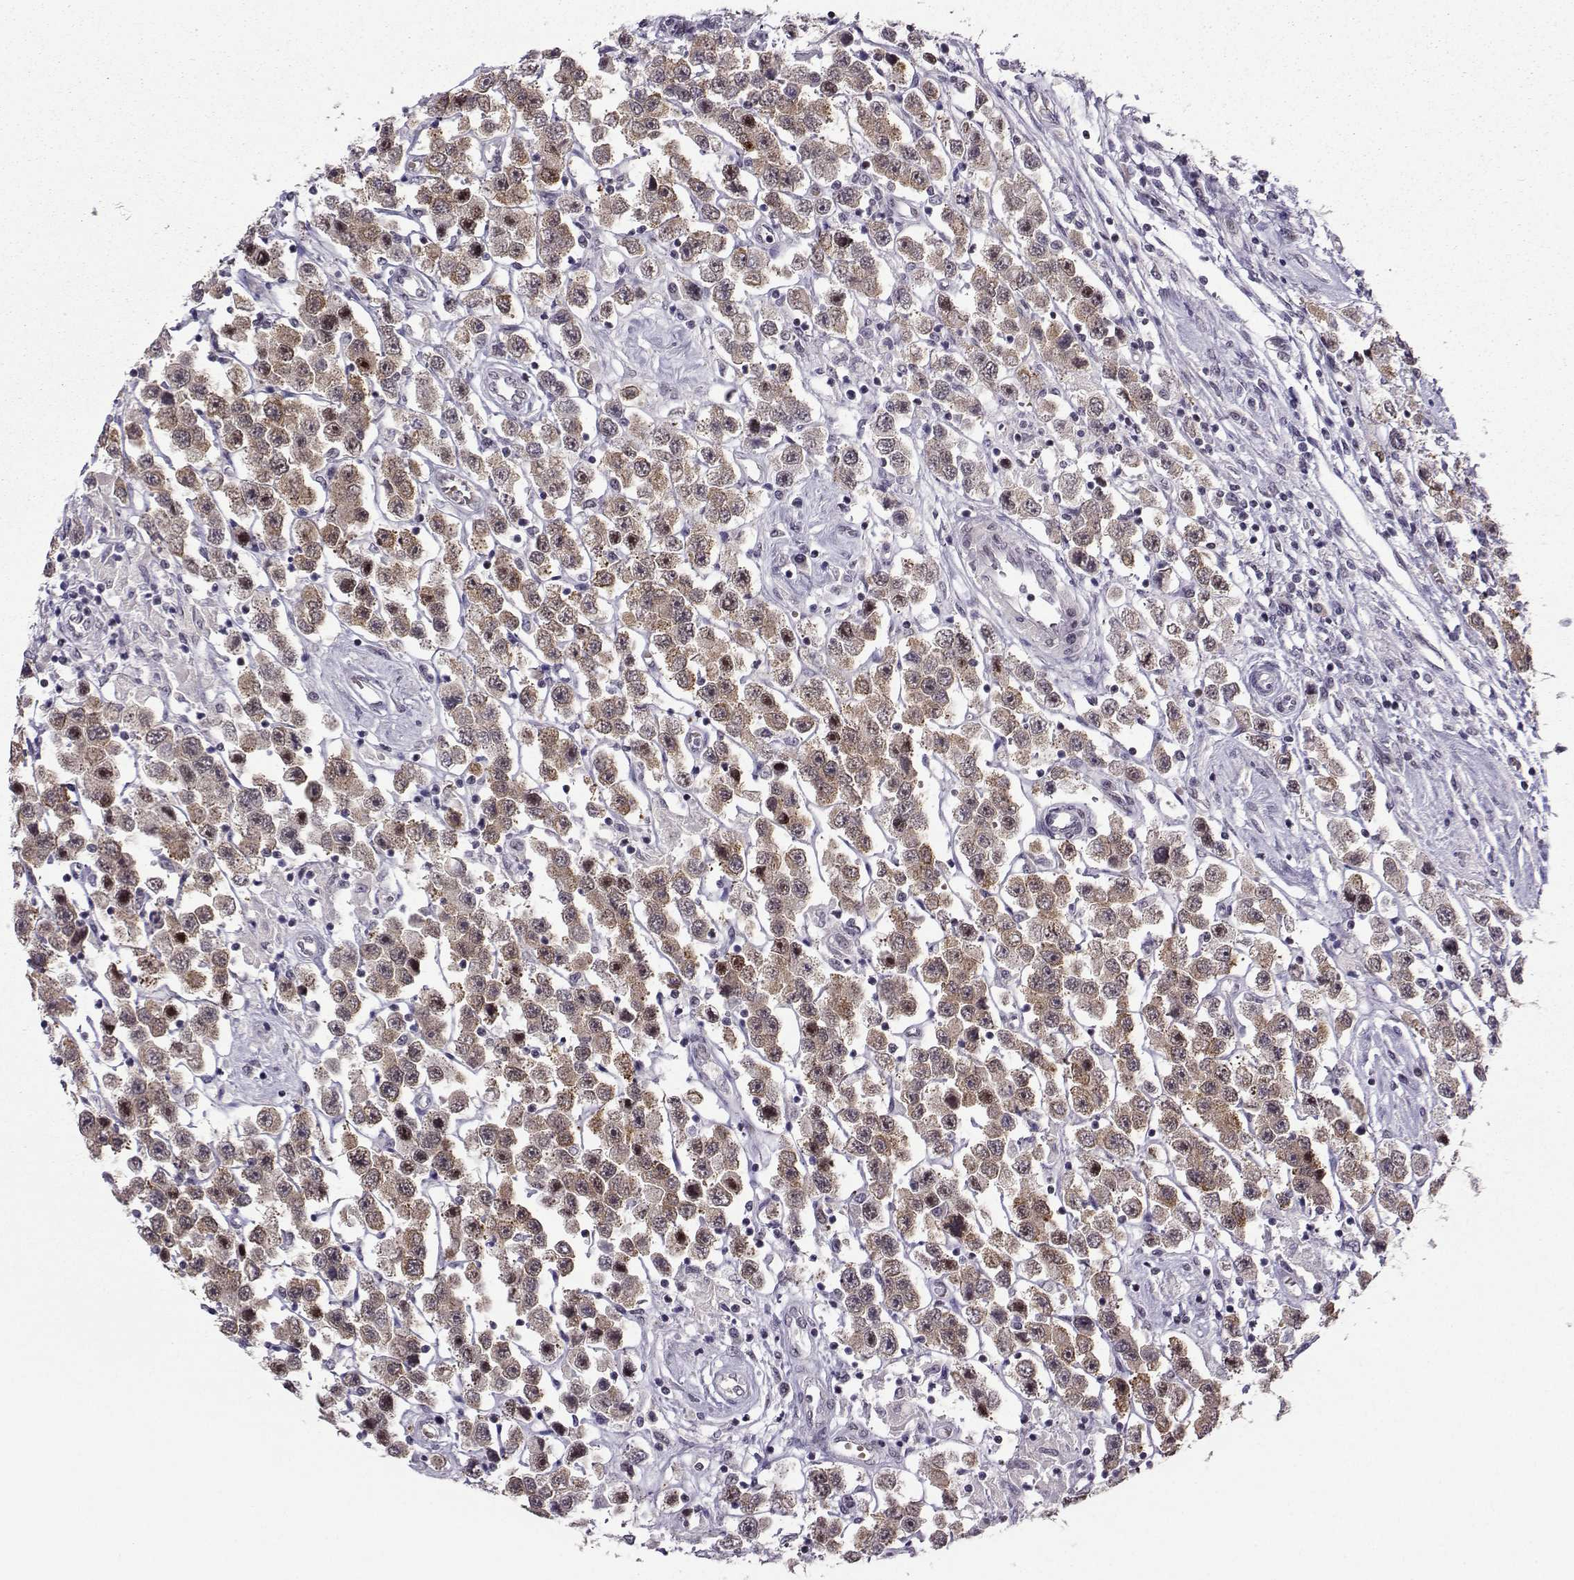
{"staining": {"intensity": "moderate", "quantity": ">75%", "location": "cytoplasmic/membranous,nuclear"}, "tissue": "testis cancer", "cell_type": "Tumor cells", "image_type": "cancer", "snomed": [{"axis": "morphology", "description": "Seminoma, NOS"}, {"axis": "topography", "description": "Testis"}], "caption": "Immunohistochemistry staining of testis cancer, which displays medium levels of moderate cytoplasmic/membranous and nuclear staining in approximately >75% of tumor cells indicating moderate cytoplasmic/membranous and nuclear protein expression. The staining was performed using DAB (brown) for protein detection and nuclei were counterstained in hematoxylin (blue).", "gene": "LIN28A", "patient": {"sex": "male", "age": 45}}